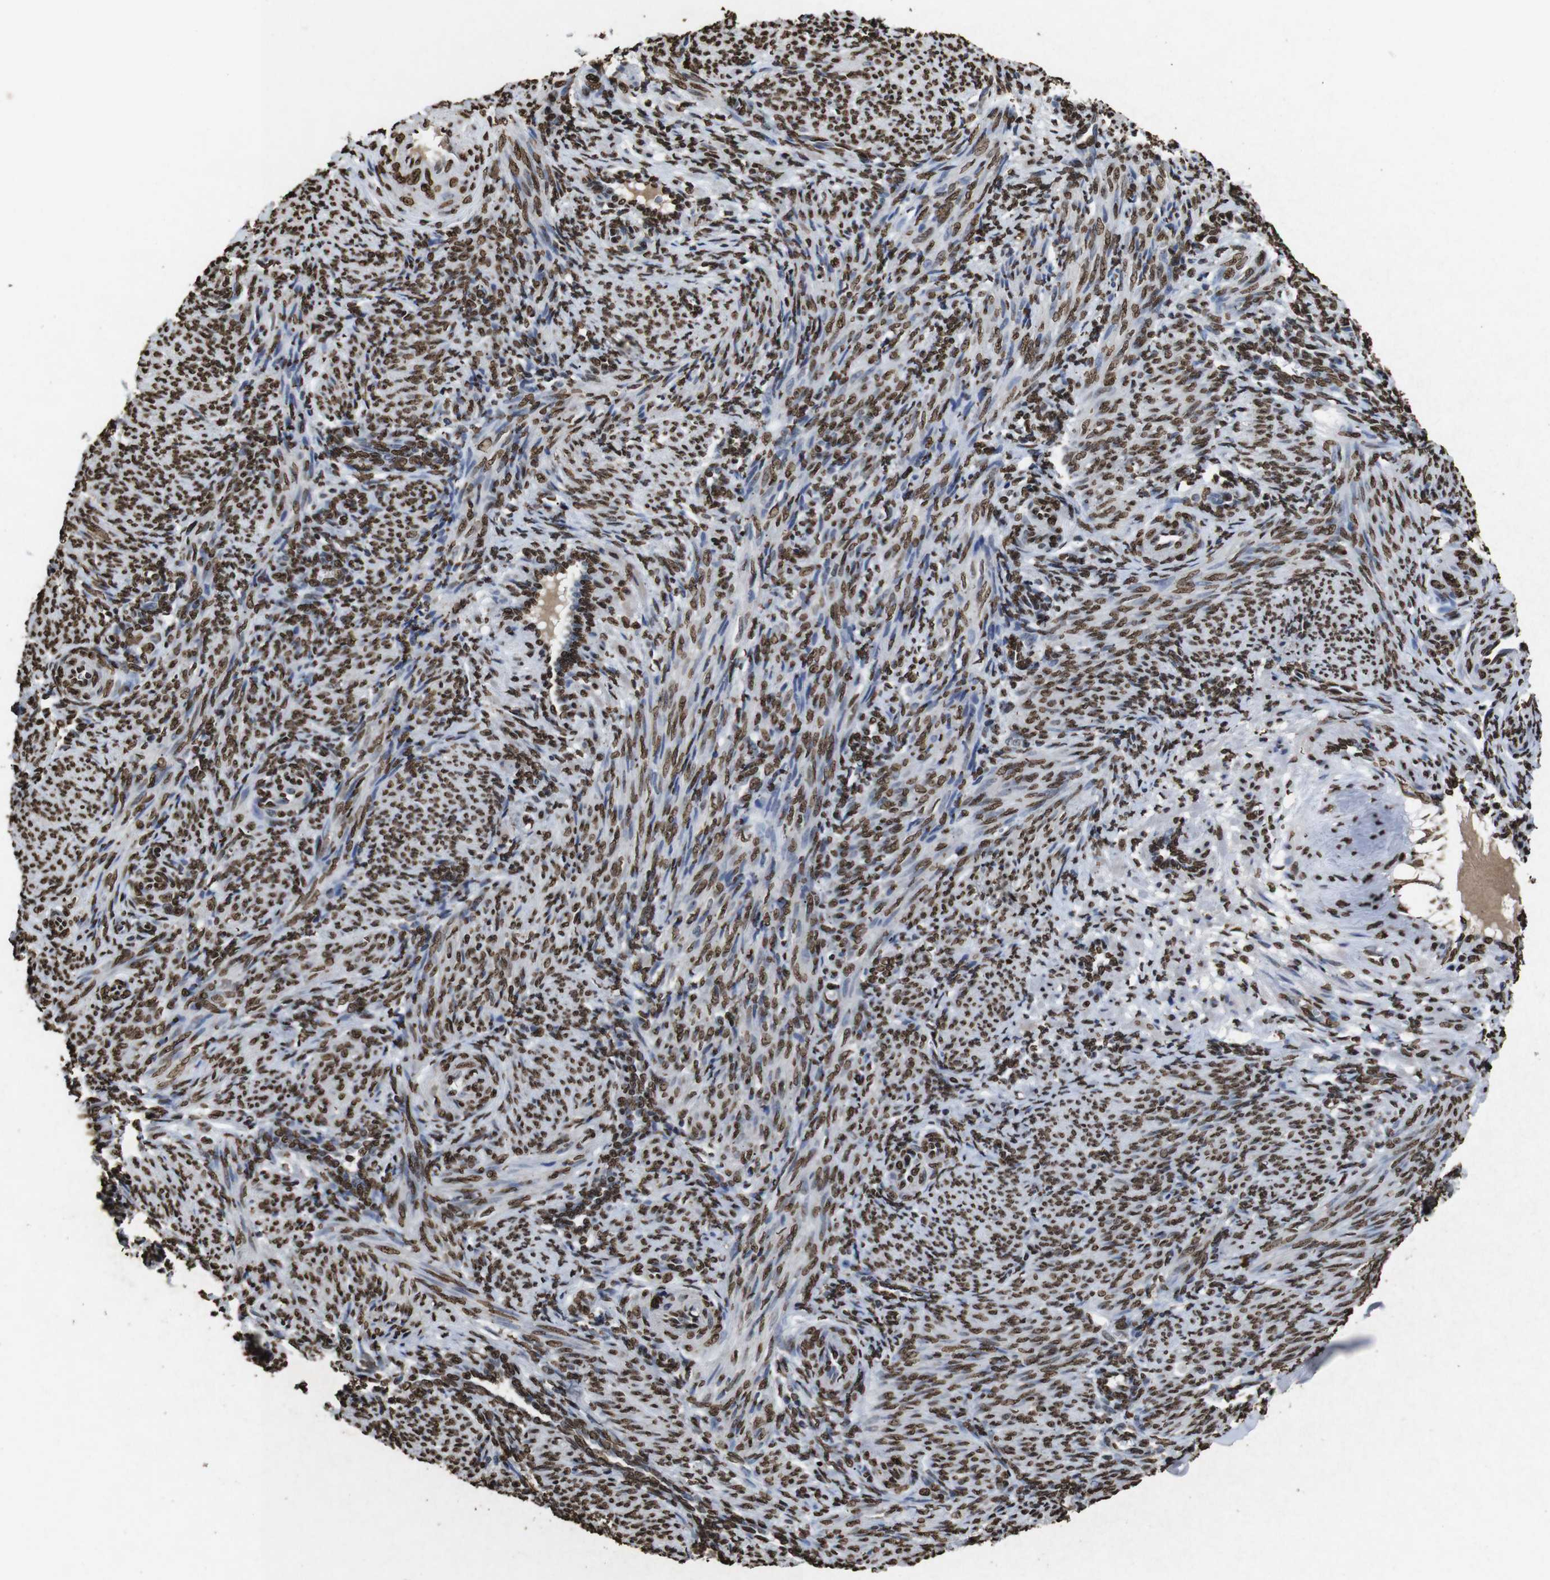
{"staining": {"intensity": "strong", "quantity": ">75%", "location": "nuclear"}, "tissue": "smooth muscle", "cell_type": "Smooth muscle cells", "image_type": "normal", "snomed": [{"axis": "morphology", "description": "Normal tissue, NOS"}, {"axis": "topography", "description": "Endometrium"}], "caption": "Immunohistochemical staining of normal human smooth muscle reveals >75% levels of strong nuclear protein expression in approximately >75% of smooth muscle cells.", "gene": "MDM2", "patient": {"sex": "female", "age": 33}}